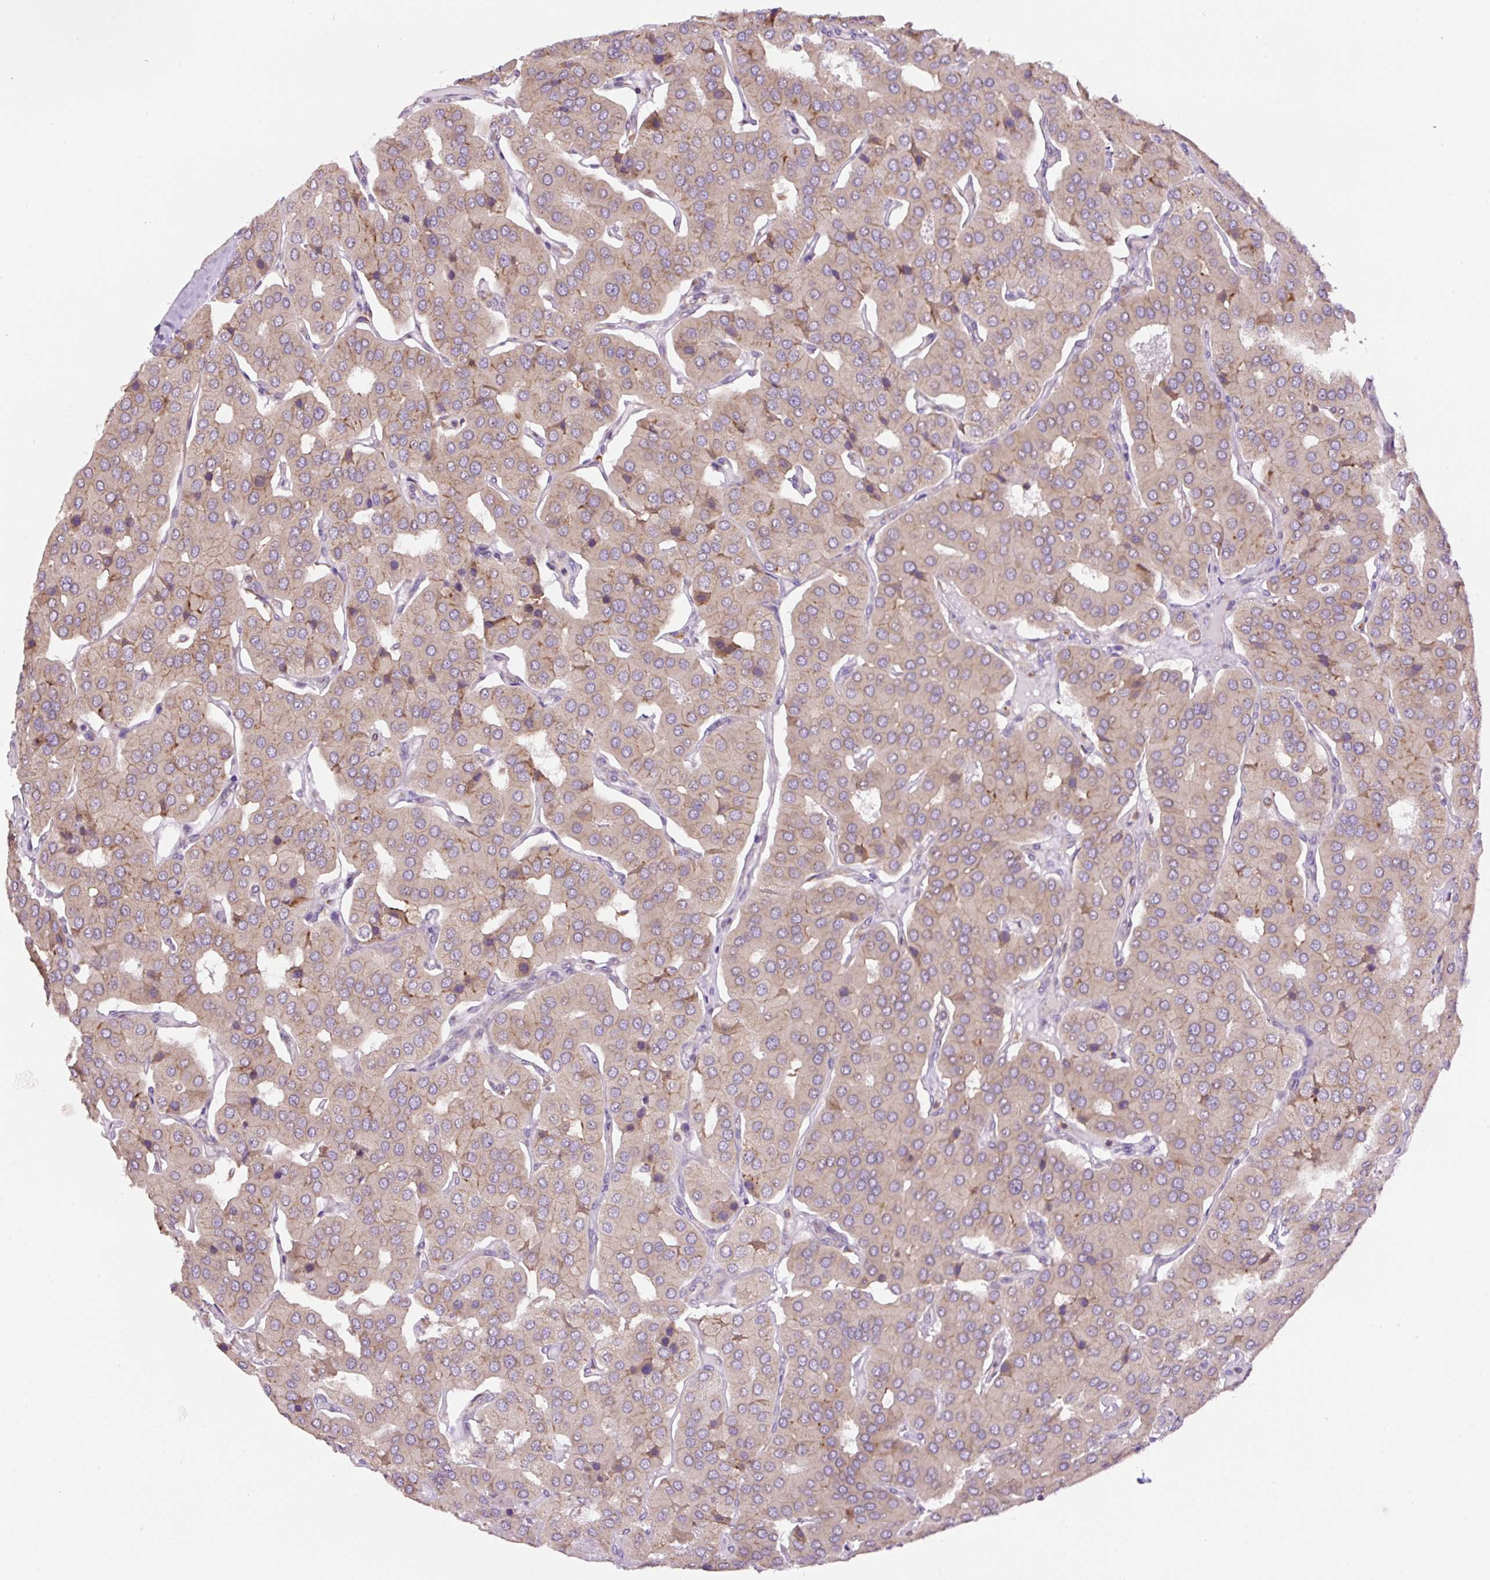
{"staining": {"intensity": "weak", "quantity": "25%-75%", "location": "cytoplasmic/membranous"}, "tissue": "parathyroid gland", "cell_type": "Glandular cells", "image_type": "normal", "snomed": [{"axis": "morphology", "description": "Normal tissue, NOS"}, {"axis": "morphology", "description": "Adenoma, NOS"}, {"axis": "topography", "description": "Parathyroid gland"}], "caption": "Parathyroid gland stained for a protein displays weak cytoplasmic/membranous positivity in glandular cells. Using DAB (brown) and hematoxylin (blue) stains, captured at high magnification using brightfield microscopy.", "gene": "RPS23", "patient": {"sex": "female", "age": 86}}